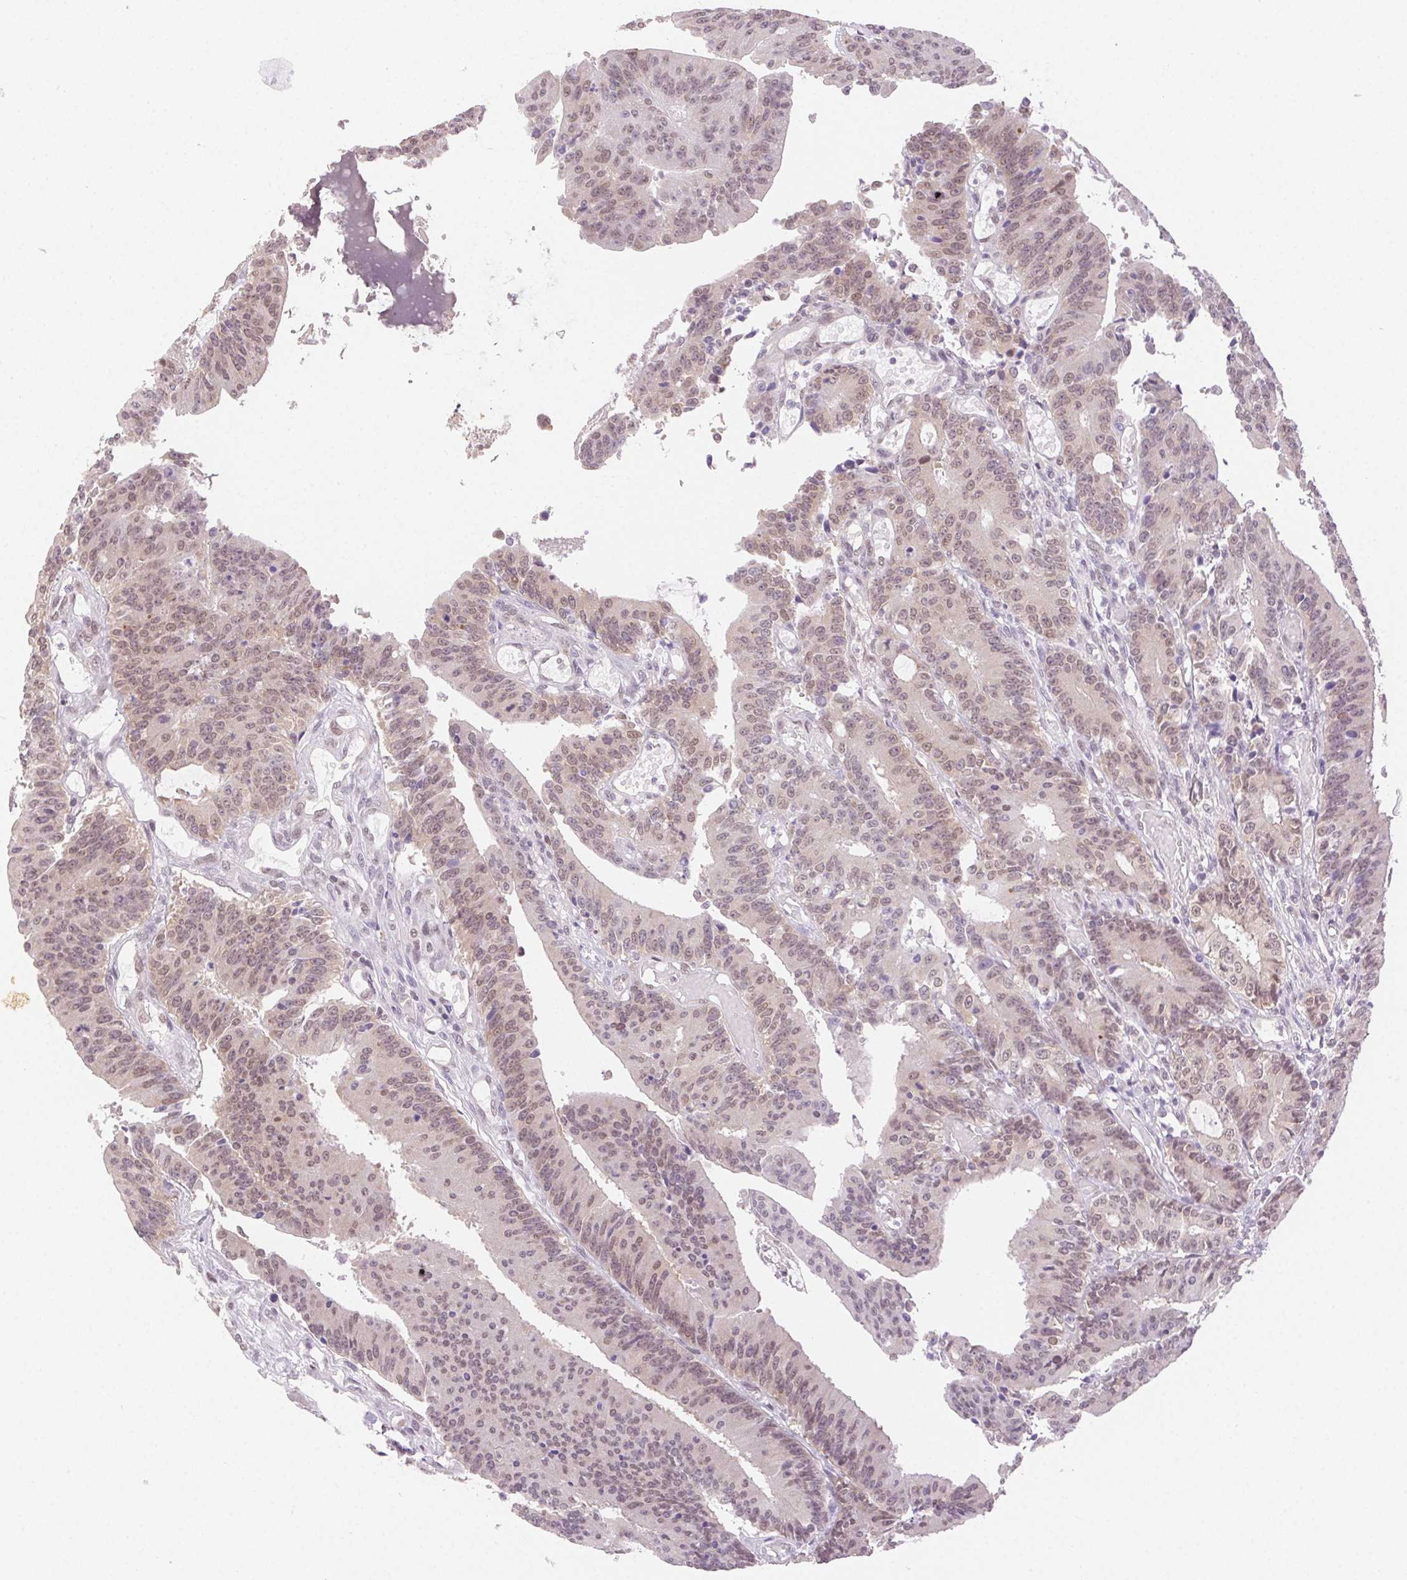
{"staining": {"intensity": "moderate", "quantity": "<25%", "location": "nuclear"}, "tissue": "colorectal cancer", "cell_type": "Tumor cells", "image_type": "cancer", "snomed": [{"axis": "morphology", "description": "Adenocarcinoma, NOS"}, {"axis": "topography", "description": "Colon"}], "caption": "Immunohistochemical staining of human adenocarcinoma (colorectal) shows moderate nuclear protein staining in about <25% of tumor cells. (DAB (3,3'-diaminobenzidine) = brown stain, brightfield microscopy at high magnification).", "gene": "H2AZ2", "patient": {"sex": "female", "age": 78}}